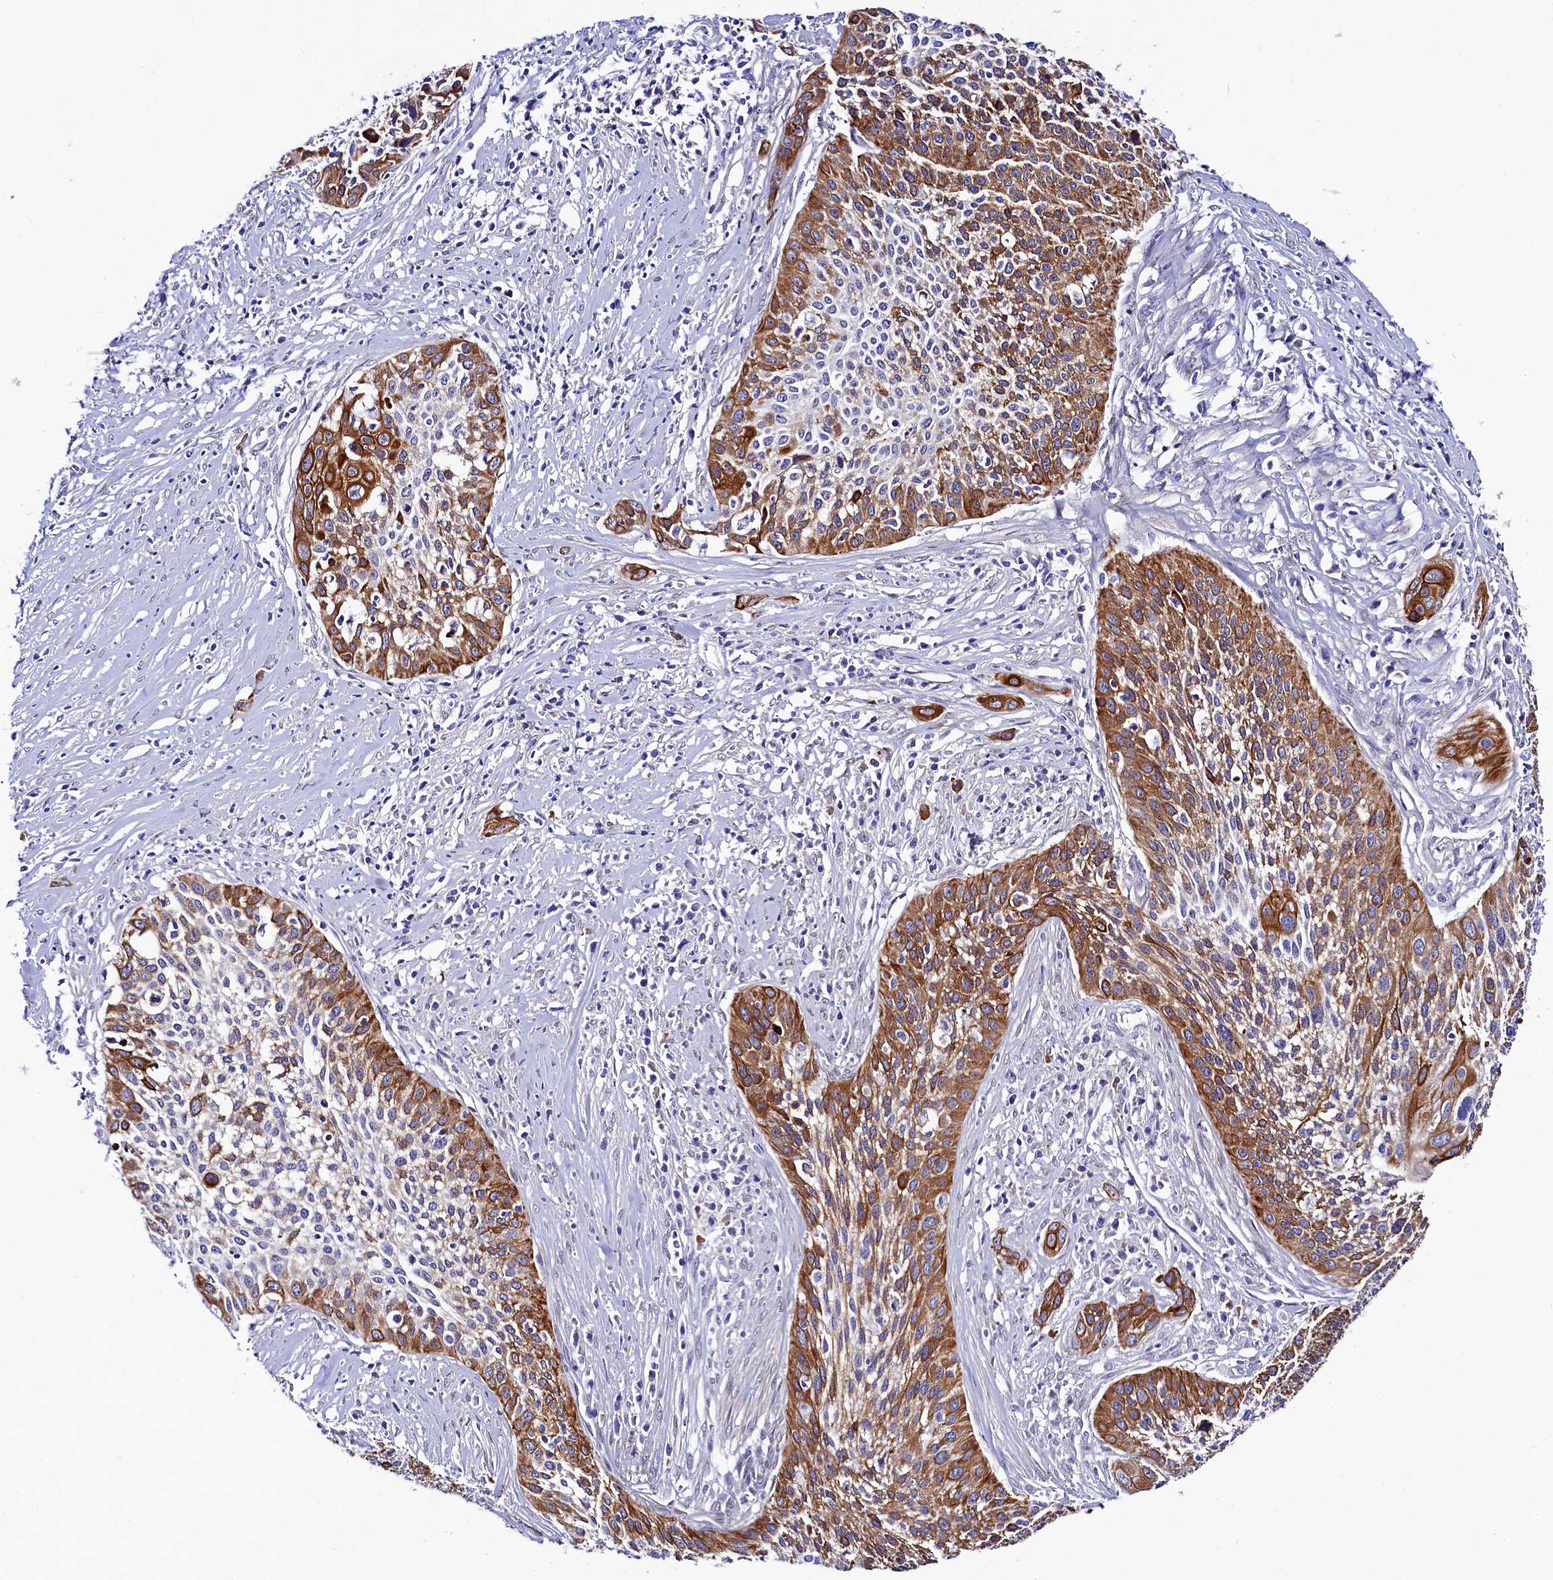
{"staining": {"intensity": "strong", "quantity": "25%-75%", "location": "cytoplasmic/membranous"}, "tissue": "cervical cancer", "cell_type": "Tumor cells", "image_type": "cancer", "snomed": [{"axis": "morphology", "description": "Squamous cell carcinoma, NOS"}, {"axis": "topography", "description": "Cervix"}], "caption": "A high-resolution image shows IHC staining of squamous cell carcinoma (cervical), which reveals strong cytoplasmic/membranous staining in approximately 25%-75% of tumor cells. (Stains: DAB in brown, nuclei in blue, Microscopy: brightfield microscopy at high magnification).", "gene": "ASTE1", "patient": {"sex": "female", "age": 34}}